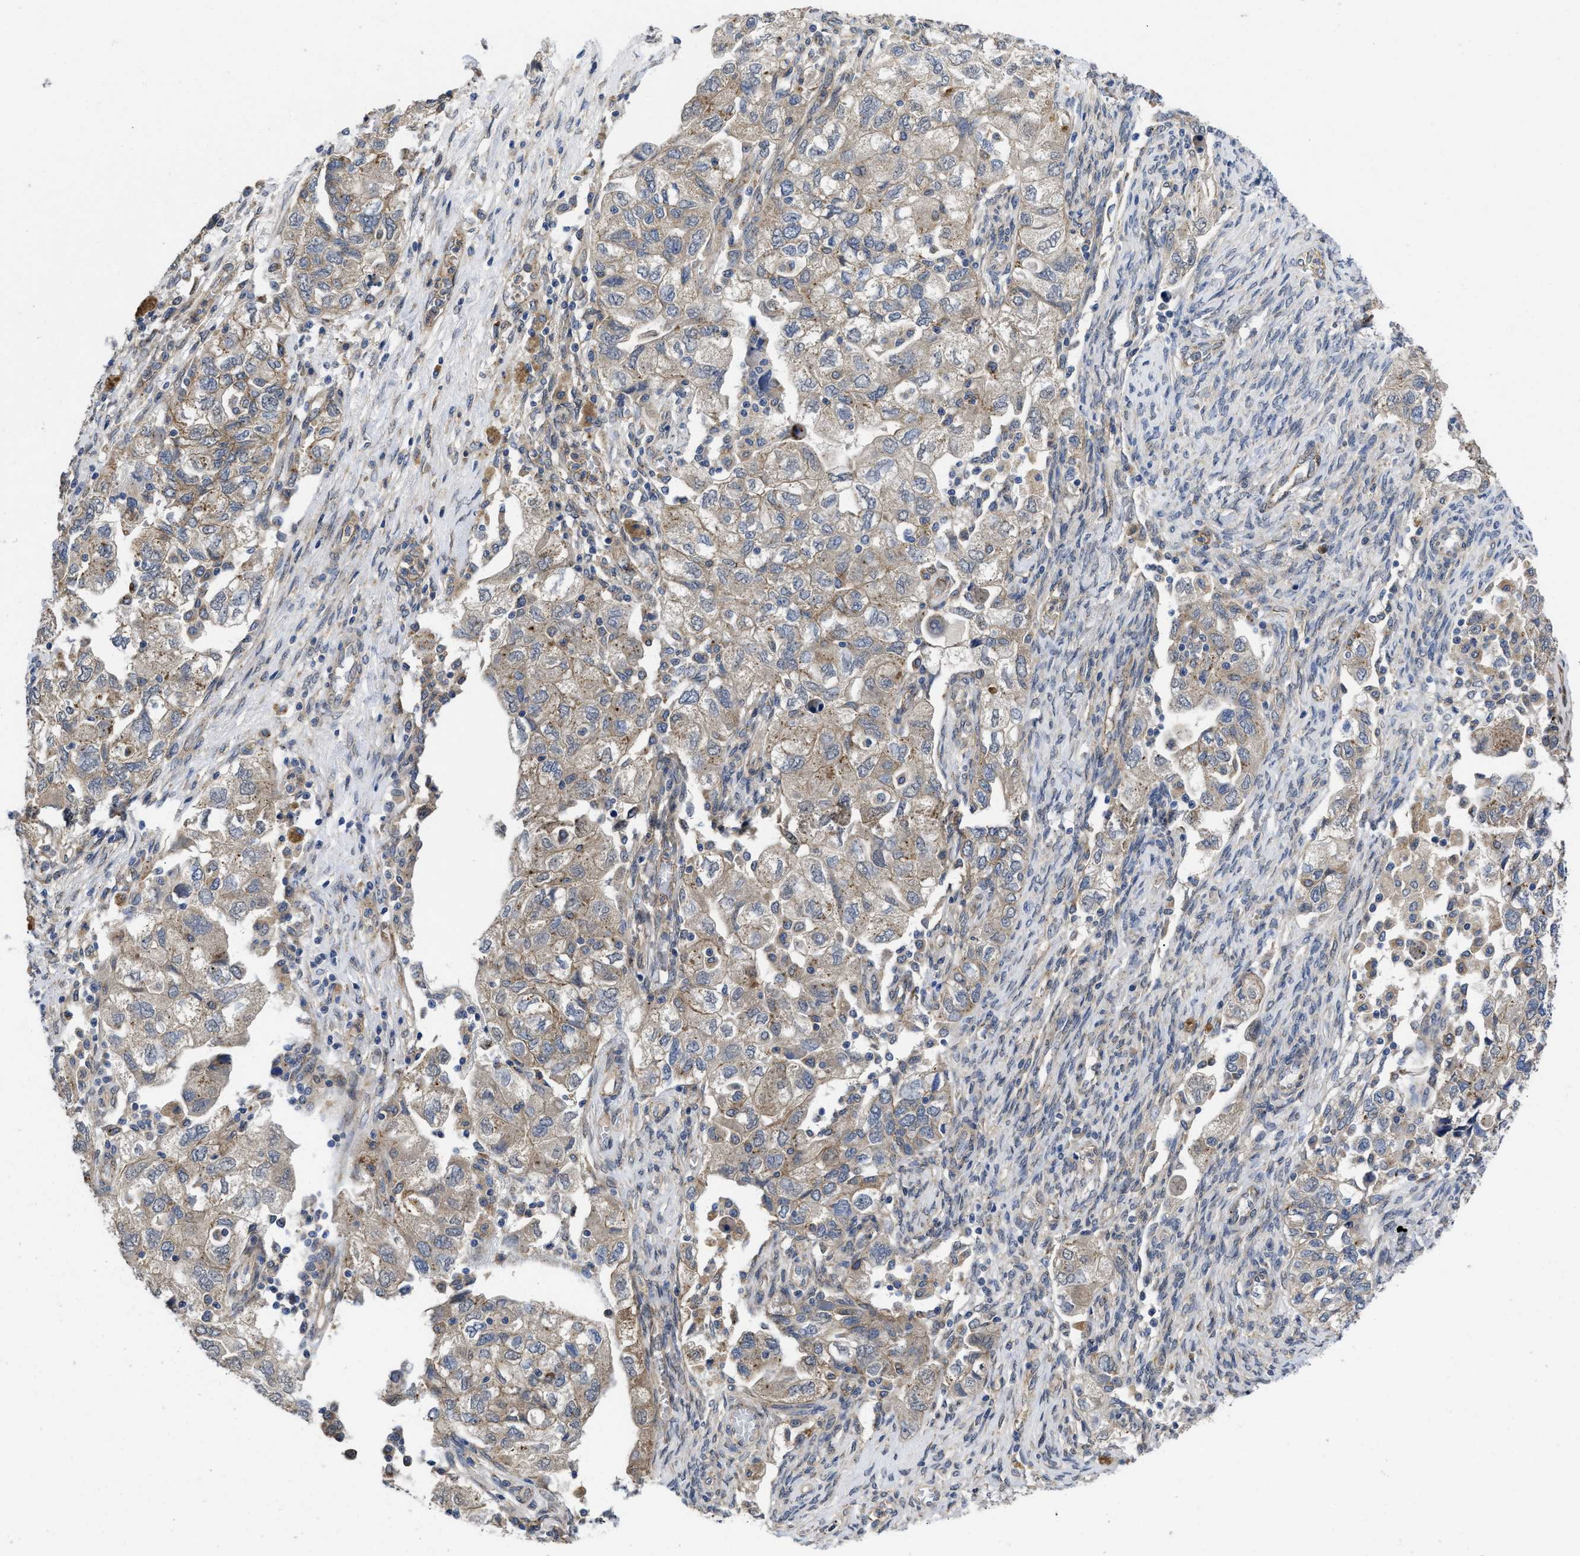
{"staining": {"intensity": "weak", "quantity": "<25%", "location": "cytoplasmic/membranous"}, "tissue": "ovarian cancer", "cell_type": "Tumor cells", "image_type": "cancer", "snomed": [{"axis": "morphology", "description": "Carcinoma, NOS"}, {"axis": "morphology", "description": "Cystadenocarcinoma, serous, NOS"}, {"axis": "topography", "description": "Ovary"}], "caption": "This is an immunohistochemistry (IHC) micrograph of human ovarian serous cystadenocarcinoma. There is no expression in tumor cells.", "gene": "PKD2", "patient": {"sex": "female", "age": 69}}